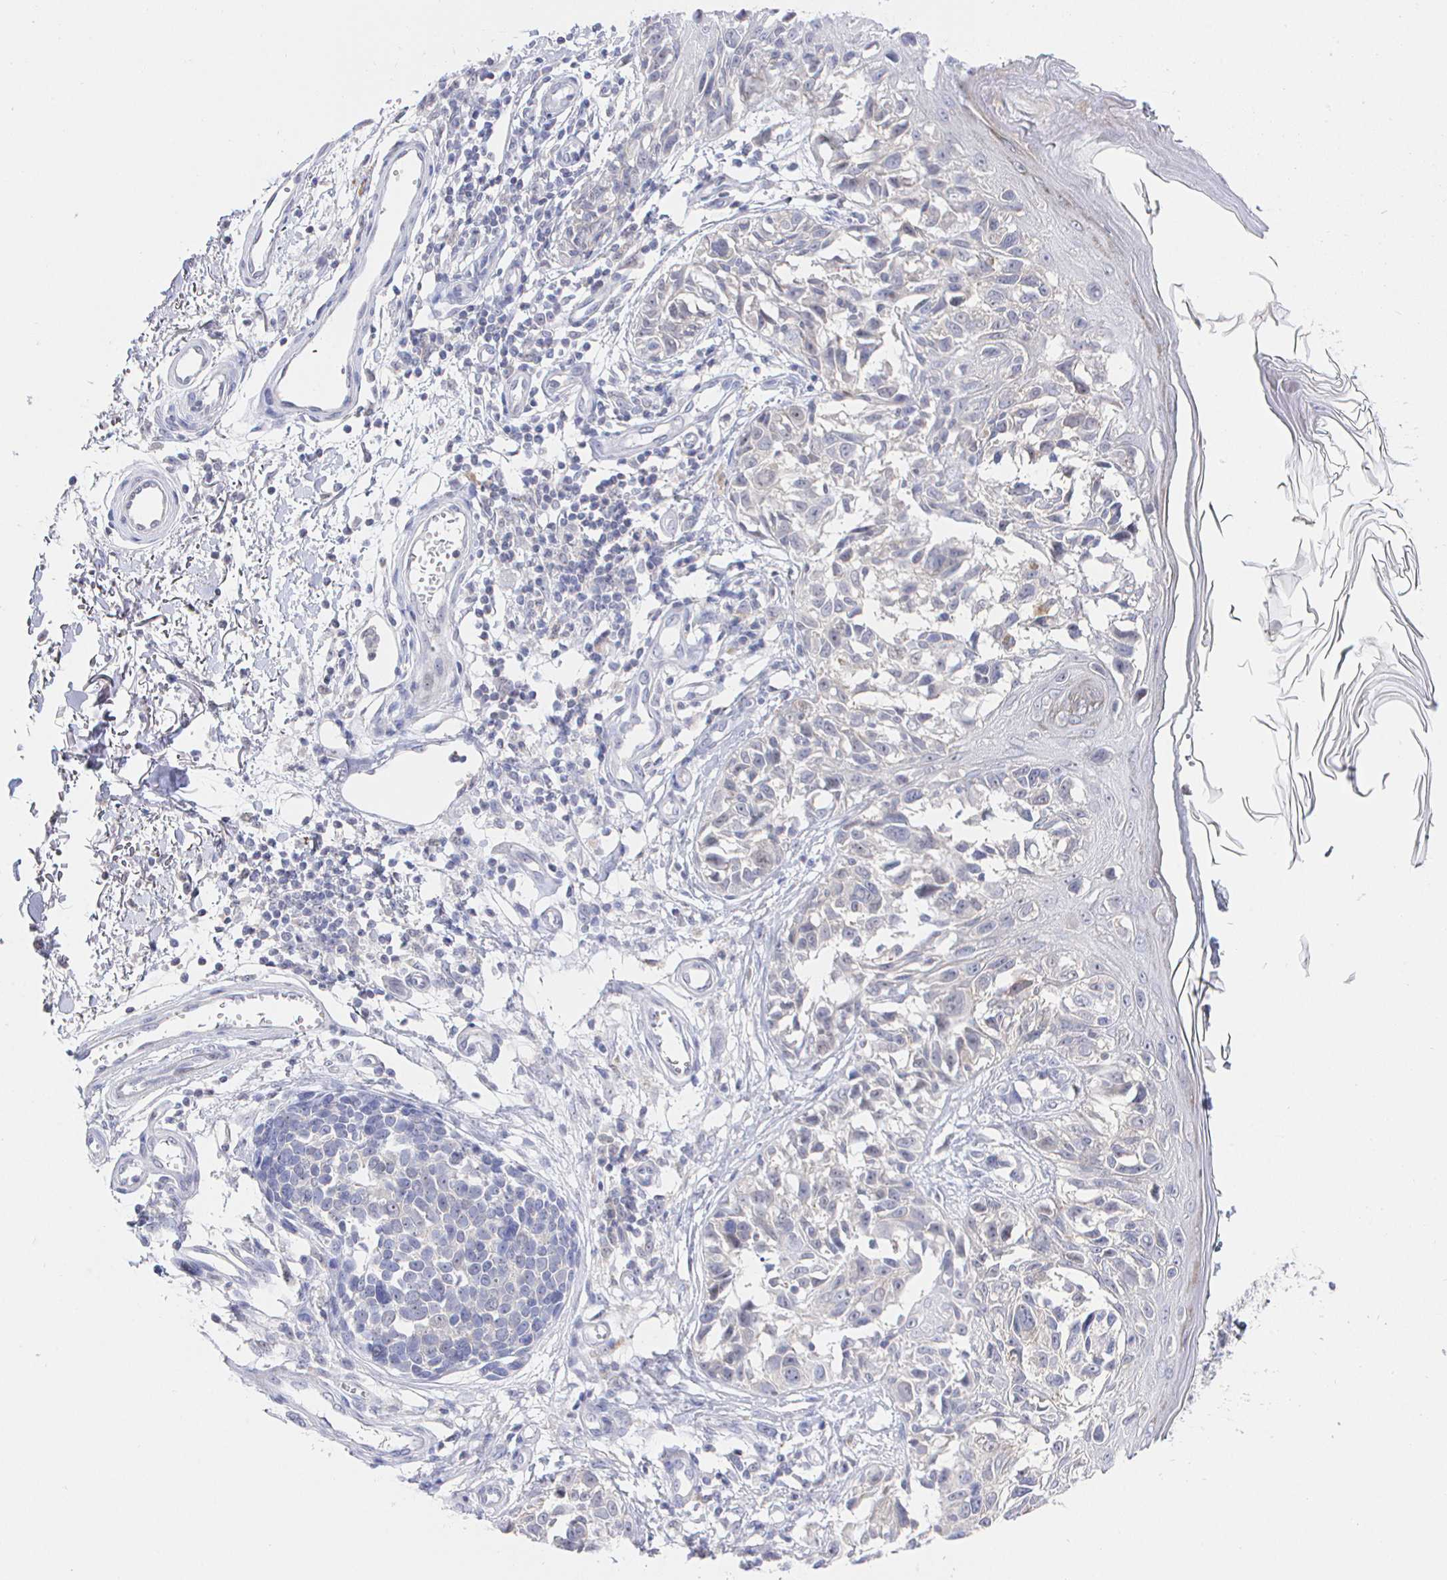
{"staining": {"intensity": "negative", "quantity": "none", "location": "none"}, "tissue": "melanoma", "cell_type": "Tumor cells", "image_type": "cancer", "snomed": [{"axis": "morphology", "description": "Malignant melanoma, NOS"}, {"axis": "topography", "description": "Skin"}], "caption": "This is an immunohistochemistry histopathology image of human malignant melanoma. There is no expression in tumor cells.", "gene": "LRRC23", "patient": {"sex": "male", "age": 73}}